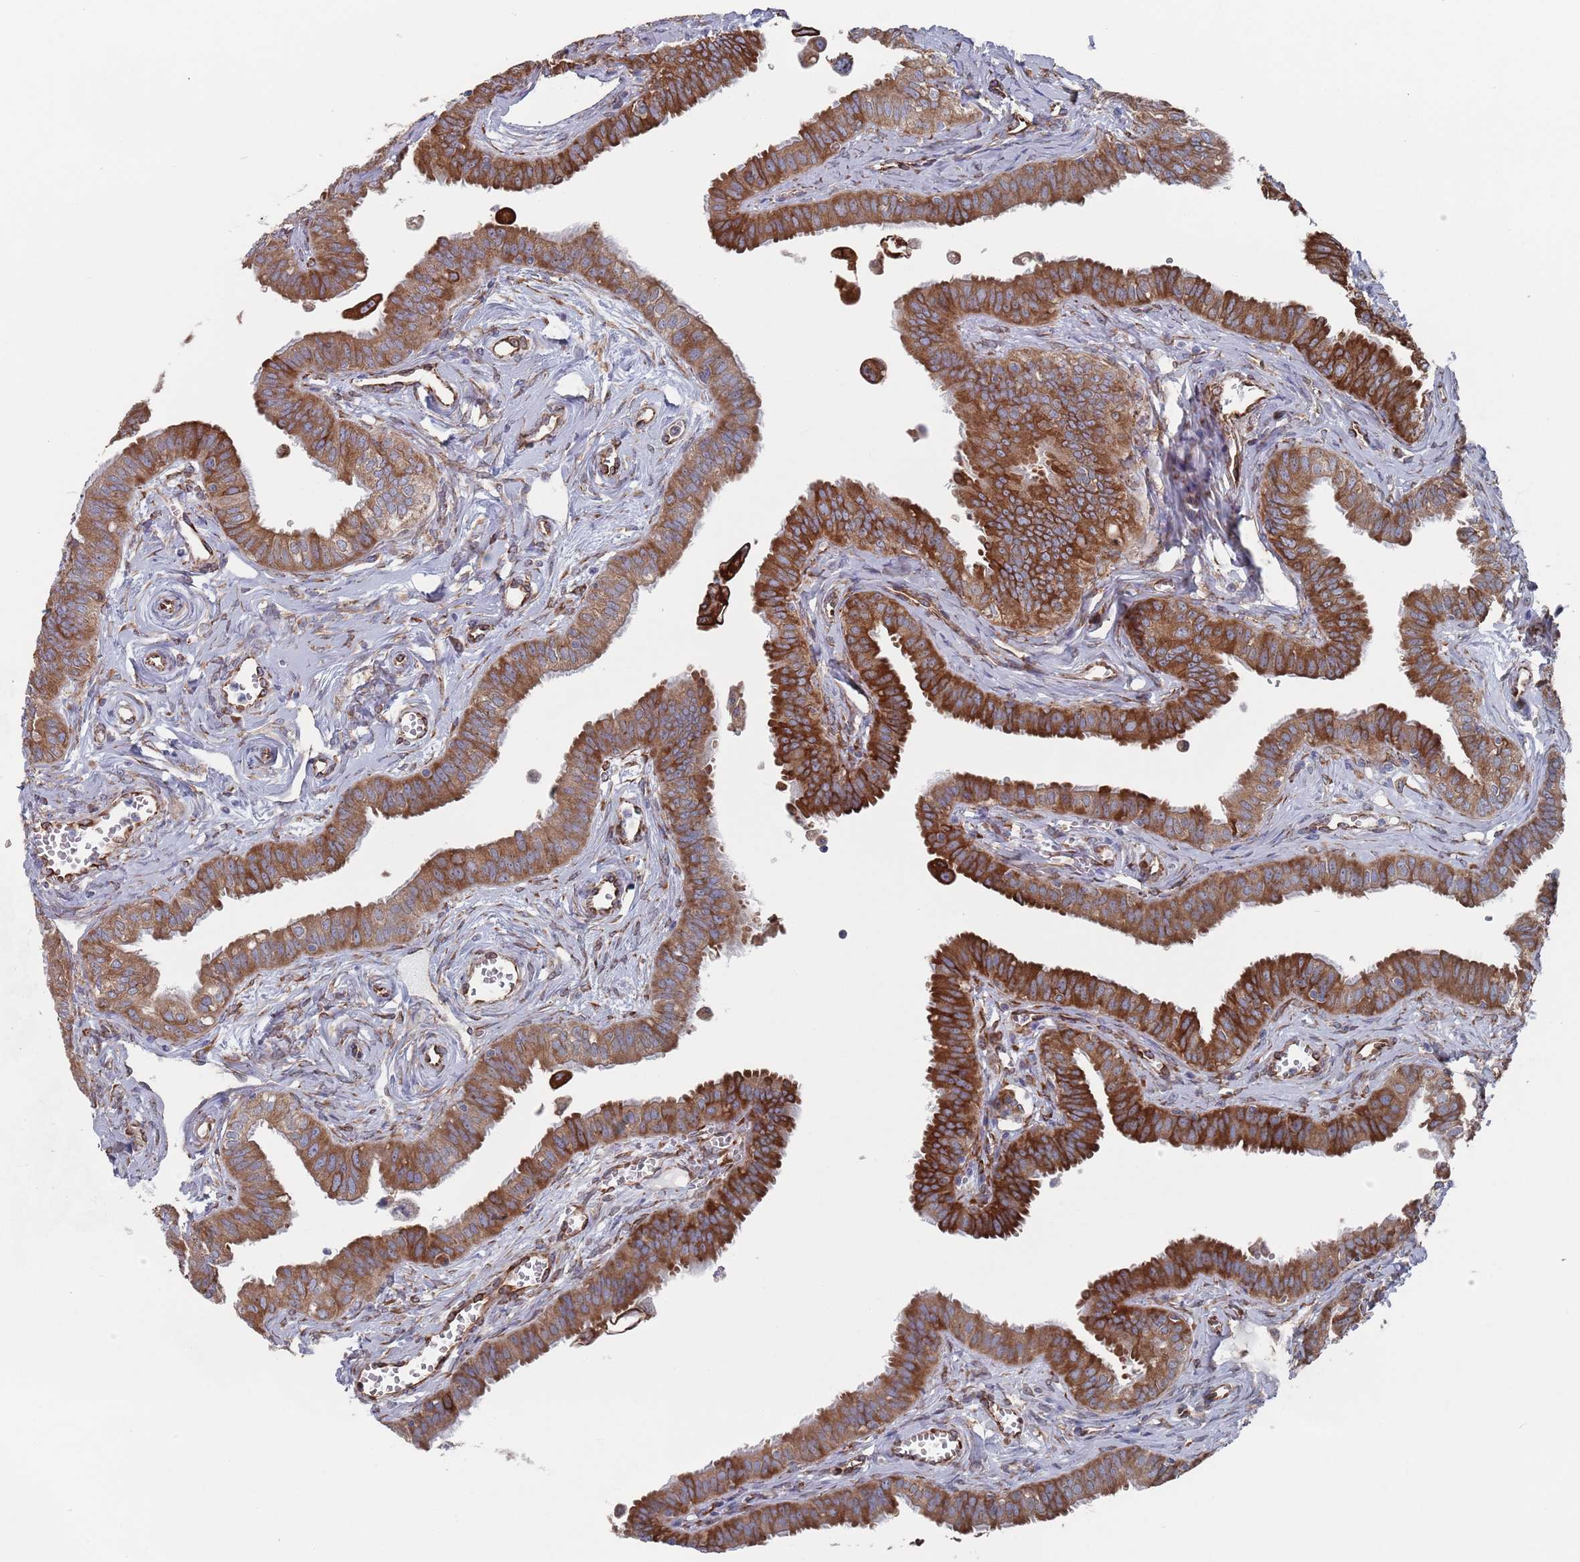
{"staining": {"intensity": "strong", "quantity": ">75%", "location": "cytoplasmic/membranous"}, "tissue": "fallopian tube", "cell_type": "Glandular cells", "image_type": "normal", "snomed": [{"axis": "morphology", "description": "Normal tissue, NOS"}, {"axis": "morphology", "description": "Carcinoma, NOS"}, {"axis": "topography", "description": "Fallopian tube"}, {"axis": "topography", "description": "Ovary"}], "caption": "Fallopian tube stained with DAB (3,3'-diaminobenzidine) immunohistochemistry exhibits high levels of strong cytoplasmic/membranous staining in approximately >75% of glandular cells.", "gene": "CCDC106", "patient": {"sex": "female", "age": 59}}